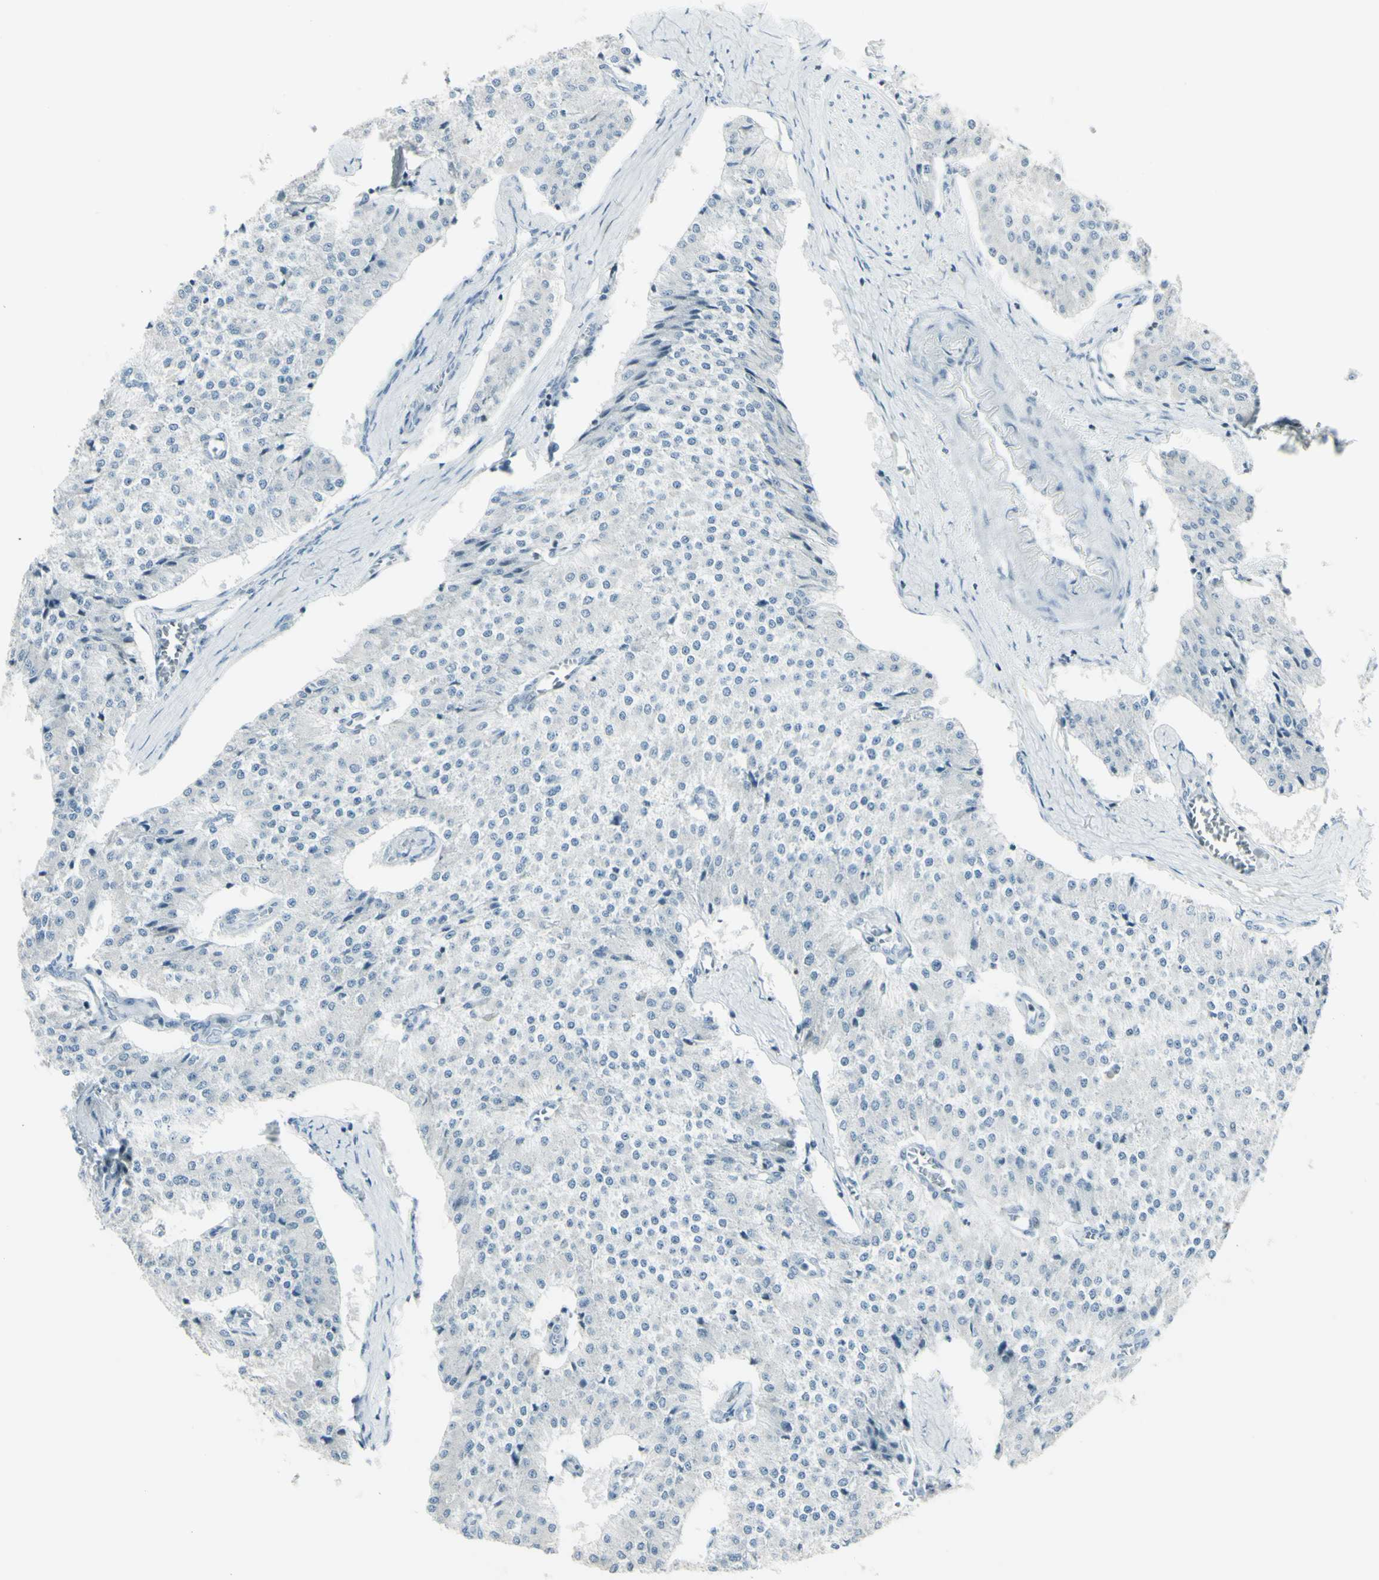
{"staining": {"intensity": "negative", "quantity": "none", "location": "none"}, "tissue": "carcinoid", "cell_type": "Tumor cells", "image_type": "cancer", "snomed": [{"axis": "morphology", "description": "Carcinoid, malignant, NOS"}, {"axis": "topography", "description": "Colon"}], "caption": "The photomicrograph demonstrates no staining of tumor cells in carcinoid.", "gene": "NRG1", "patient": {"sex": "female", "age": 52}}